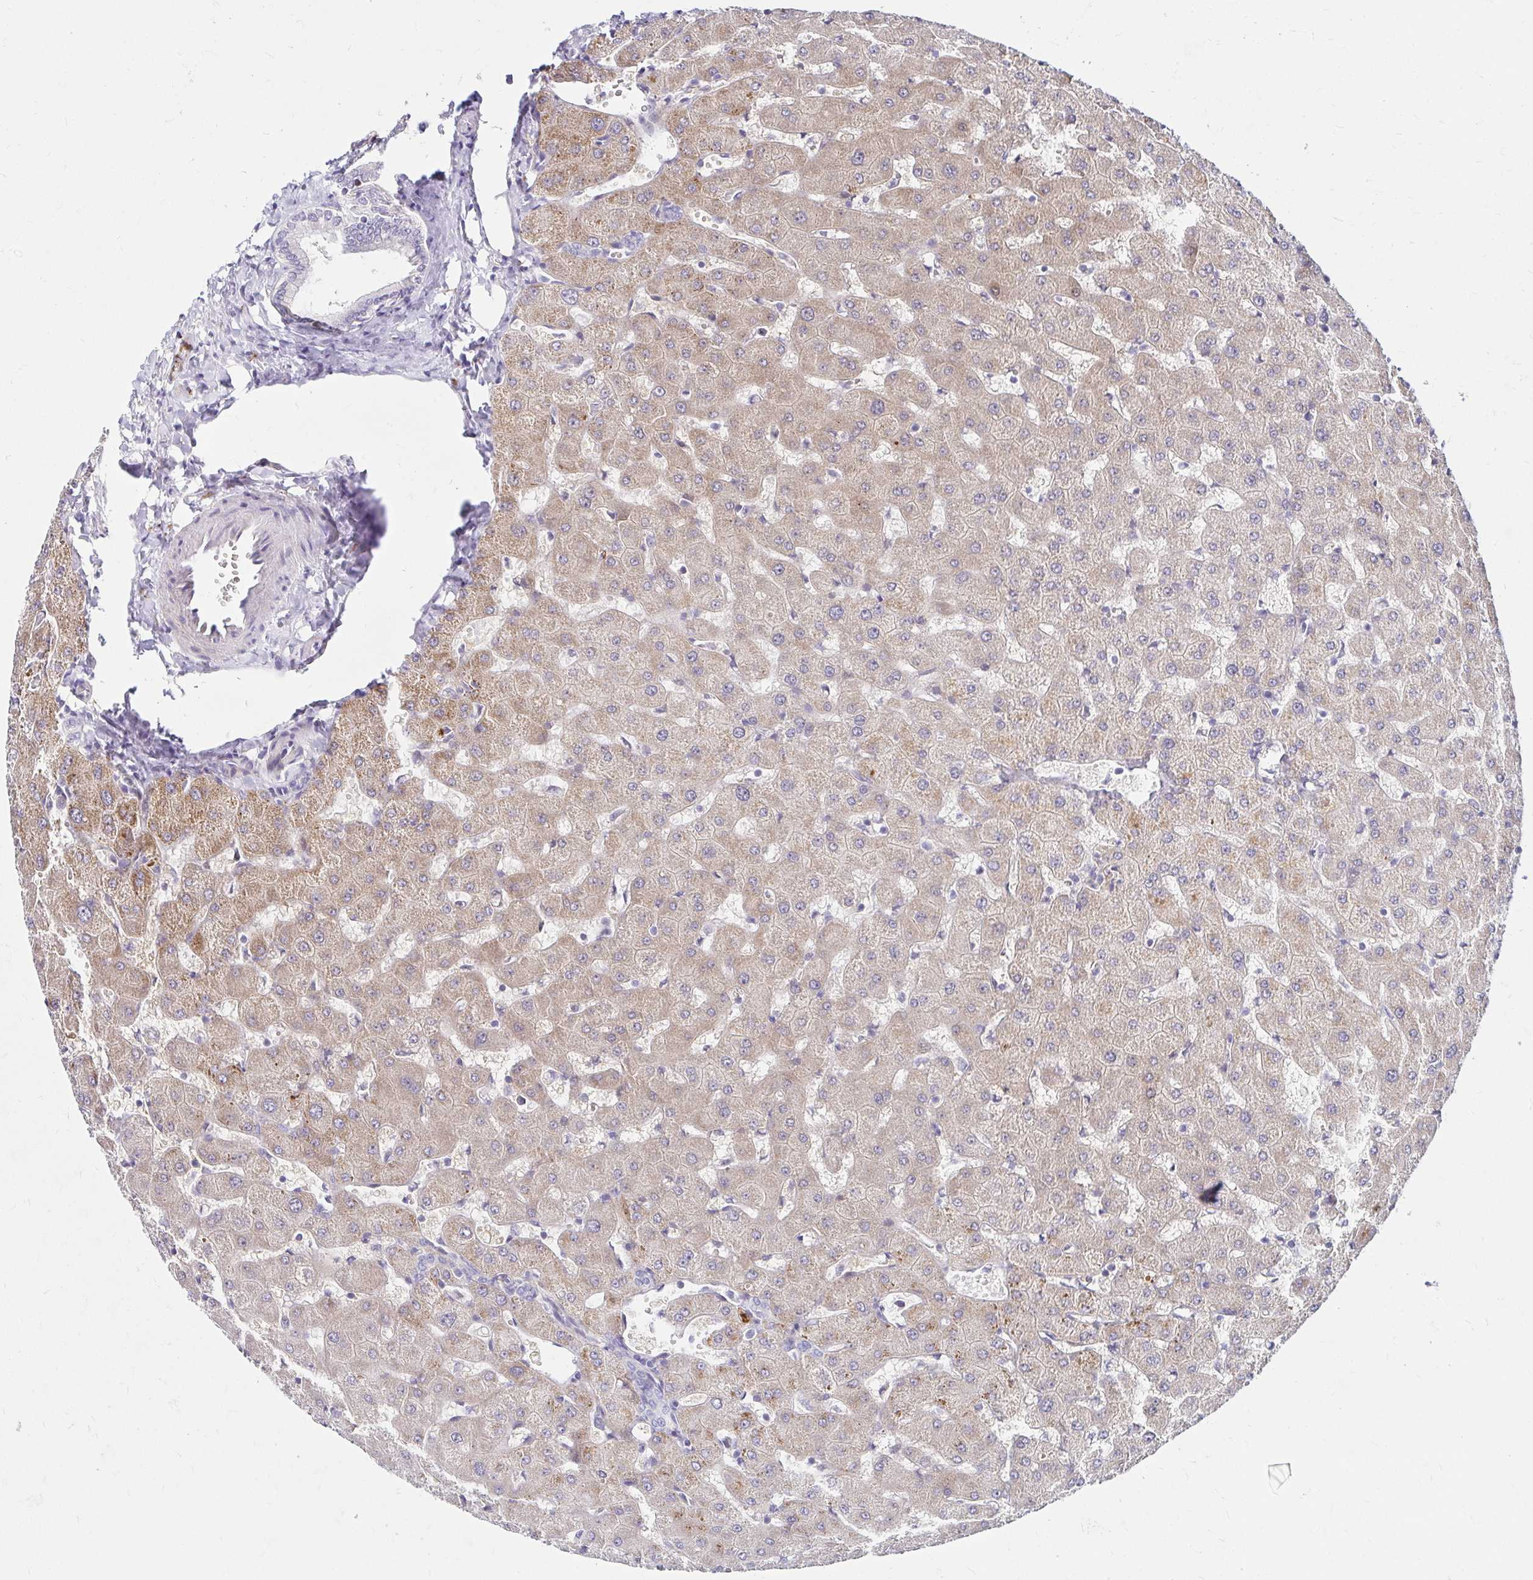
{"staining": {"intensity": "negative", "quantity": "none", "location": "none"}, "tissue": "liver", "cell_type": "Cholangiocytes", "image_type": "normal", "snomed": [{"axis": "morphology", "description": "Normal tissue, NOS"}, {"axis": "topography", "description": "Liver"}], "caption": "High power microscopy micrograph of an immunohistochemistry photomicrograph of unremarkable liver, revealing no significant positivity in cholangiocytes. (DAB (3,3'-diaminobenzidine) immunohistochemistry (IHC), high magnification).", "gene": "GUCY1A1", "patient": {"sex": "female", "age": 63}}